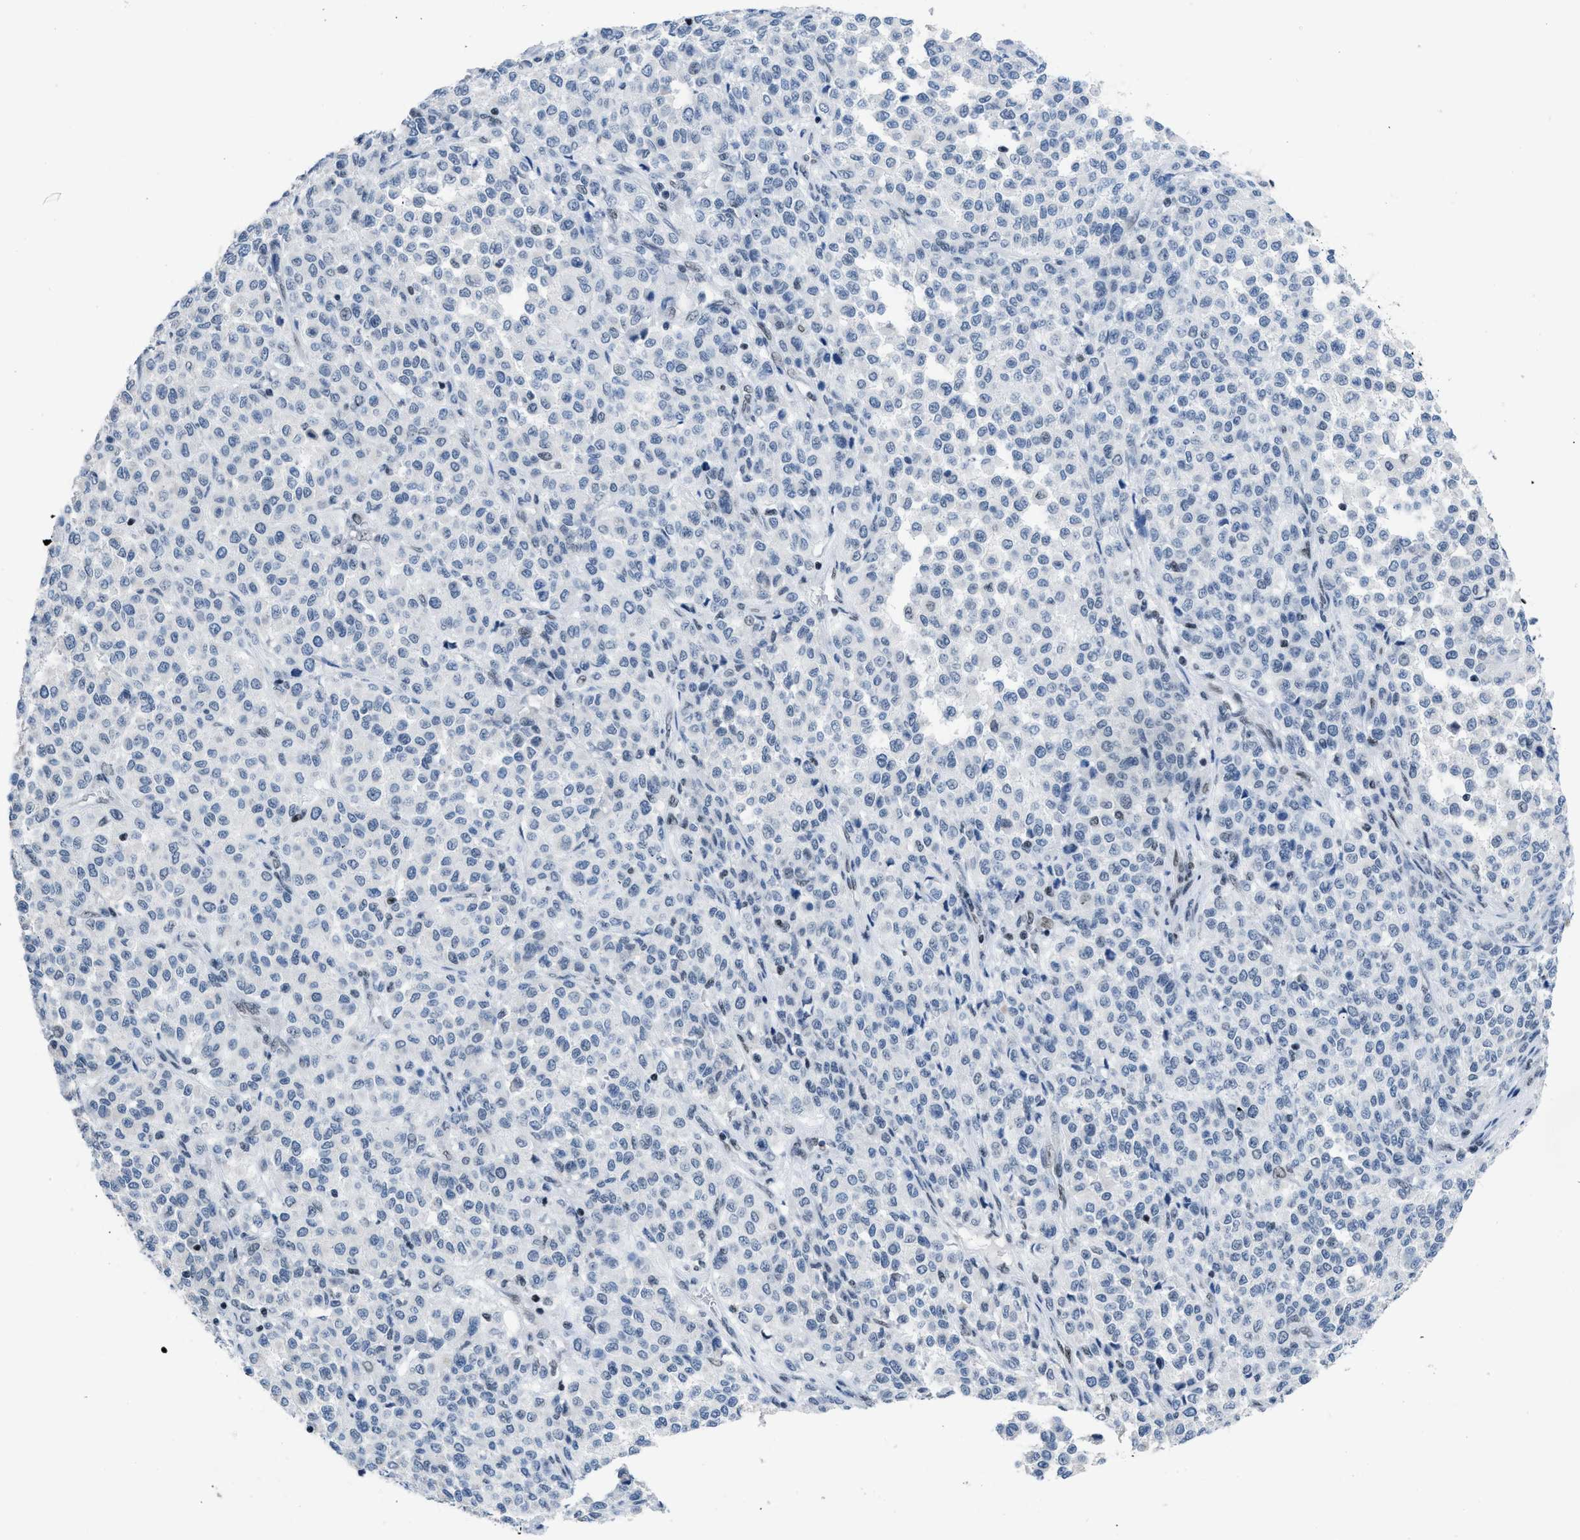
{"staining": {"intensity": "negative", "quantity": "none", "location": "none"}, "tissue": "melanoma", "cell_type": "Tumor cells", "image_type": "cancer", "snomed": [{"axis": "morphology", "description": "Malignant melanoma, Metastatic site"}, {"axis": "topography", "description": "Pancreas"}], "caption": "IHC image of human malignant melanoma (metastatic site) stained for a protein (brown), which shows no expression in tumor cells.", "gene": "TERF2IP", "patient": {"sex": "female", "age": 30}}